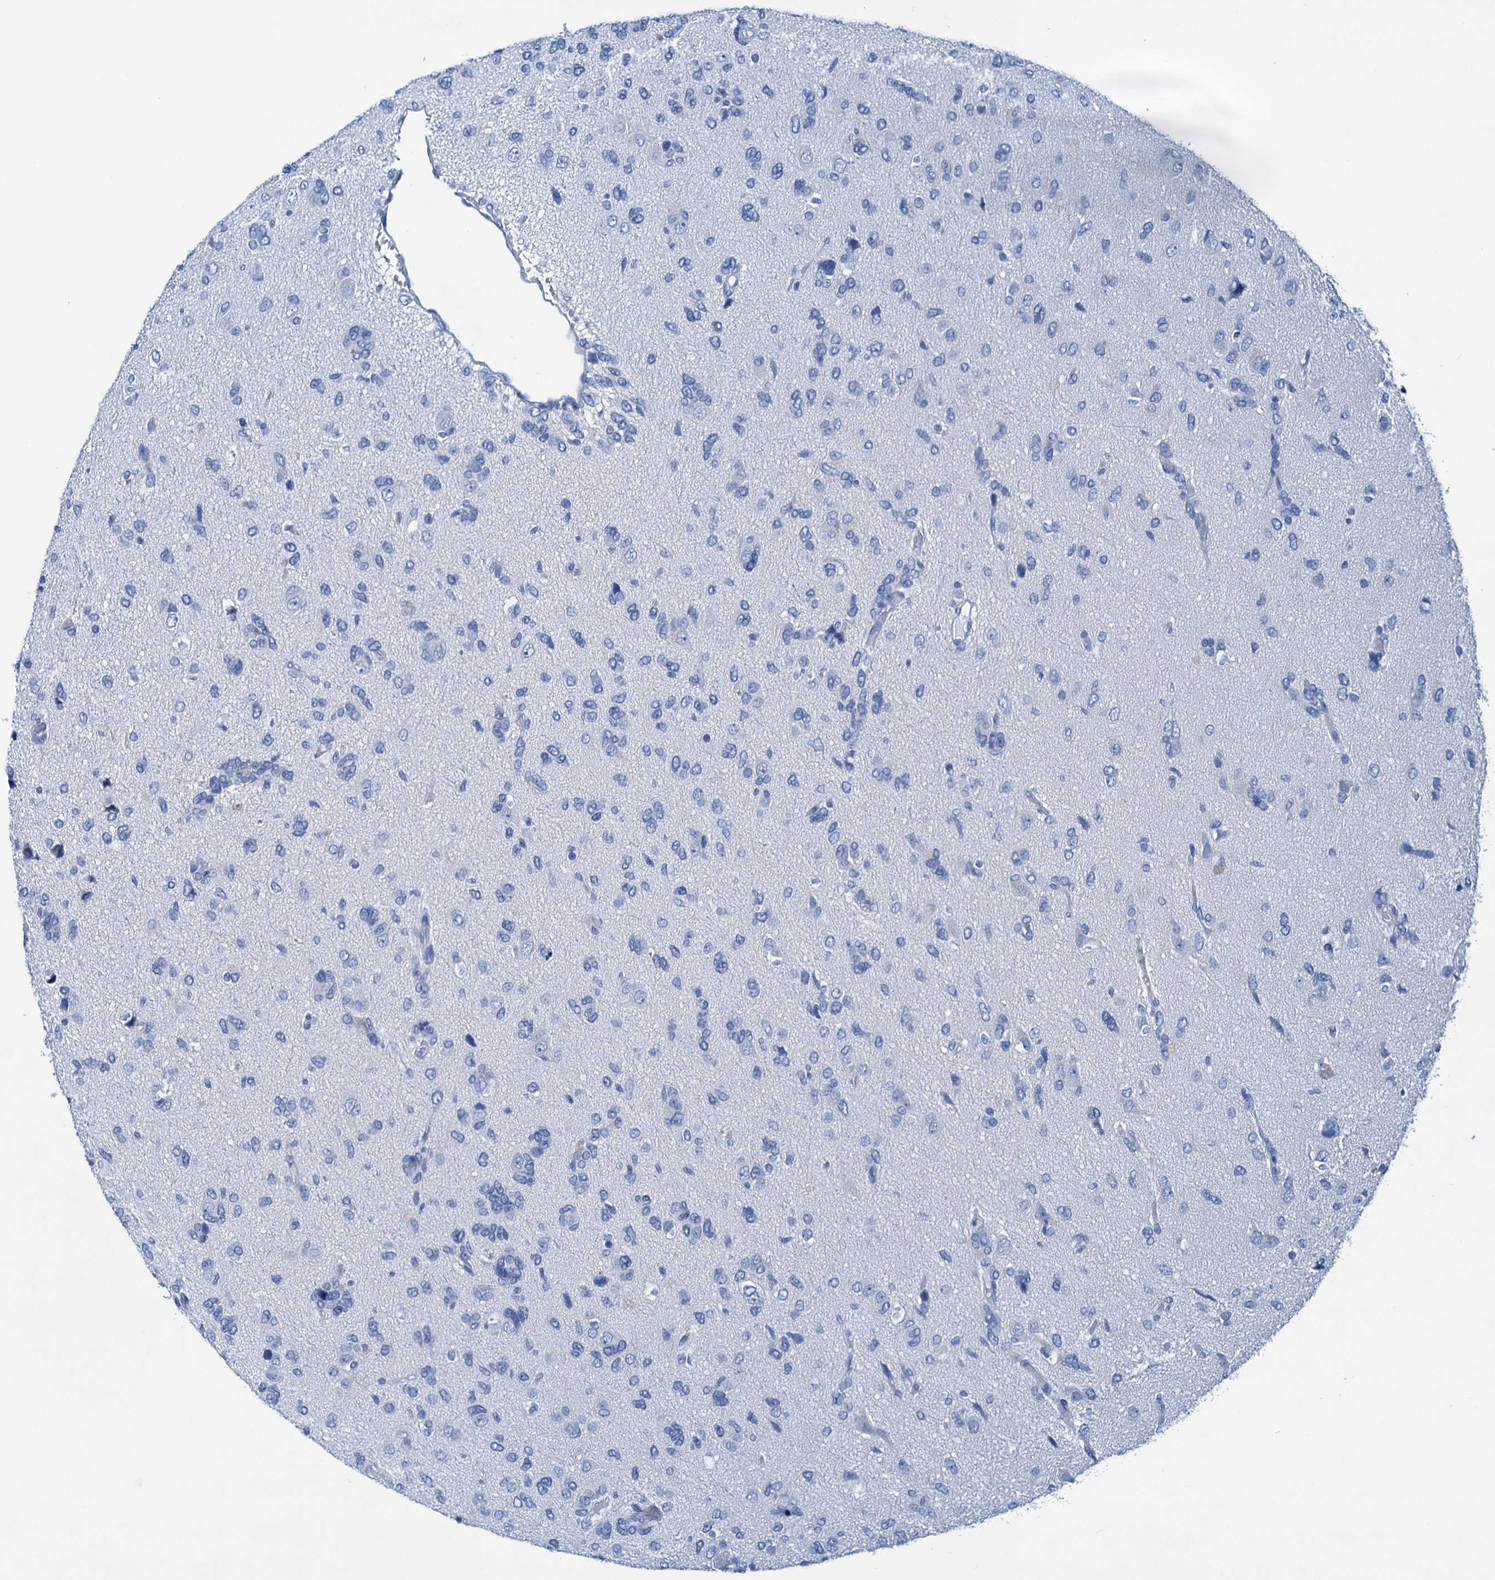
{"staining": {"intensity": "negative", "quantity": "none", "location": "none"}, "tissue": "glioma", "cell_type": "Tumor cells", "image_type": "cancer", "snomed": [{"axis": "morphology", "description": "Glioma, malignant, High grade"}, {"axis": "topography", "description": "Brain"}], "caption": "Image shows no protein expression in tumor cells of malignant high-grade glioma tissue.", "gene": "KNDC1", "patient": {"sex": "female", "age": 59}}